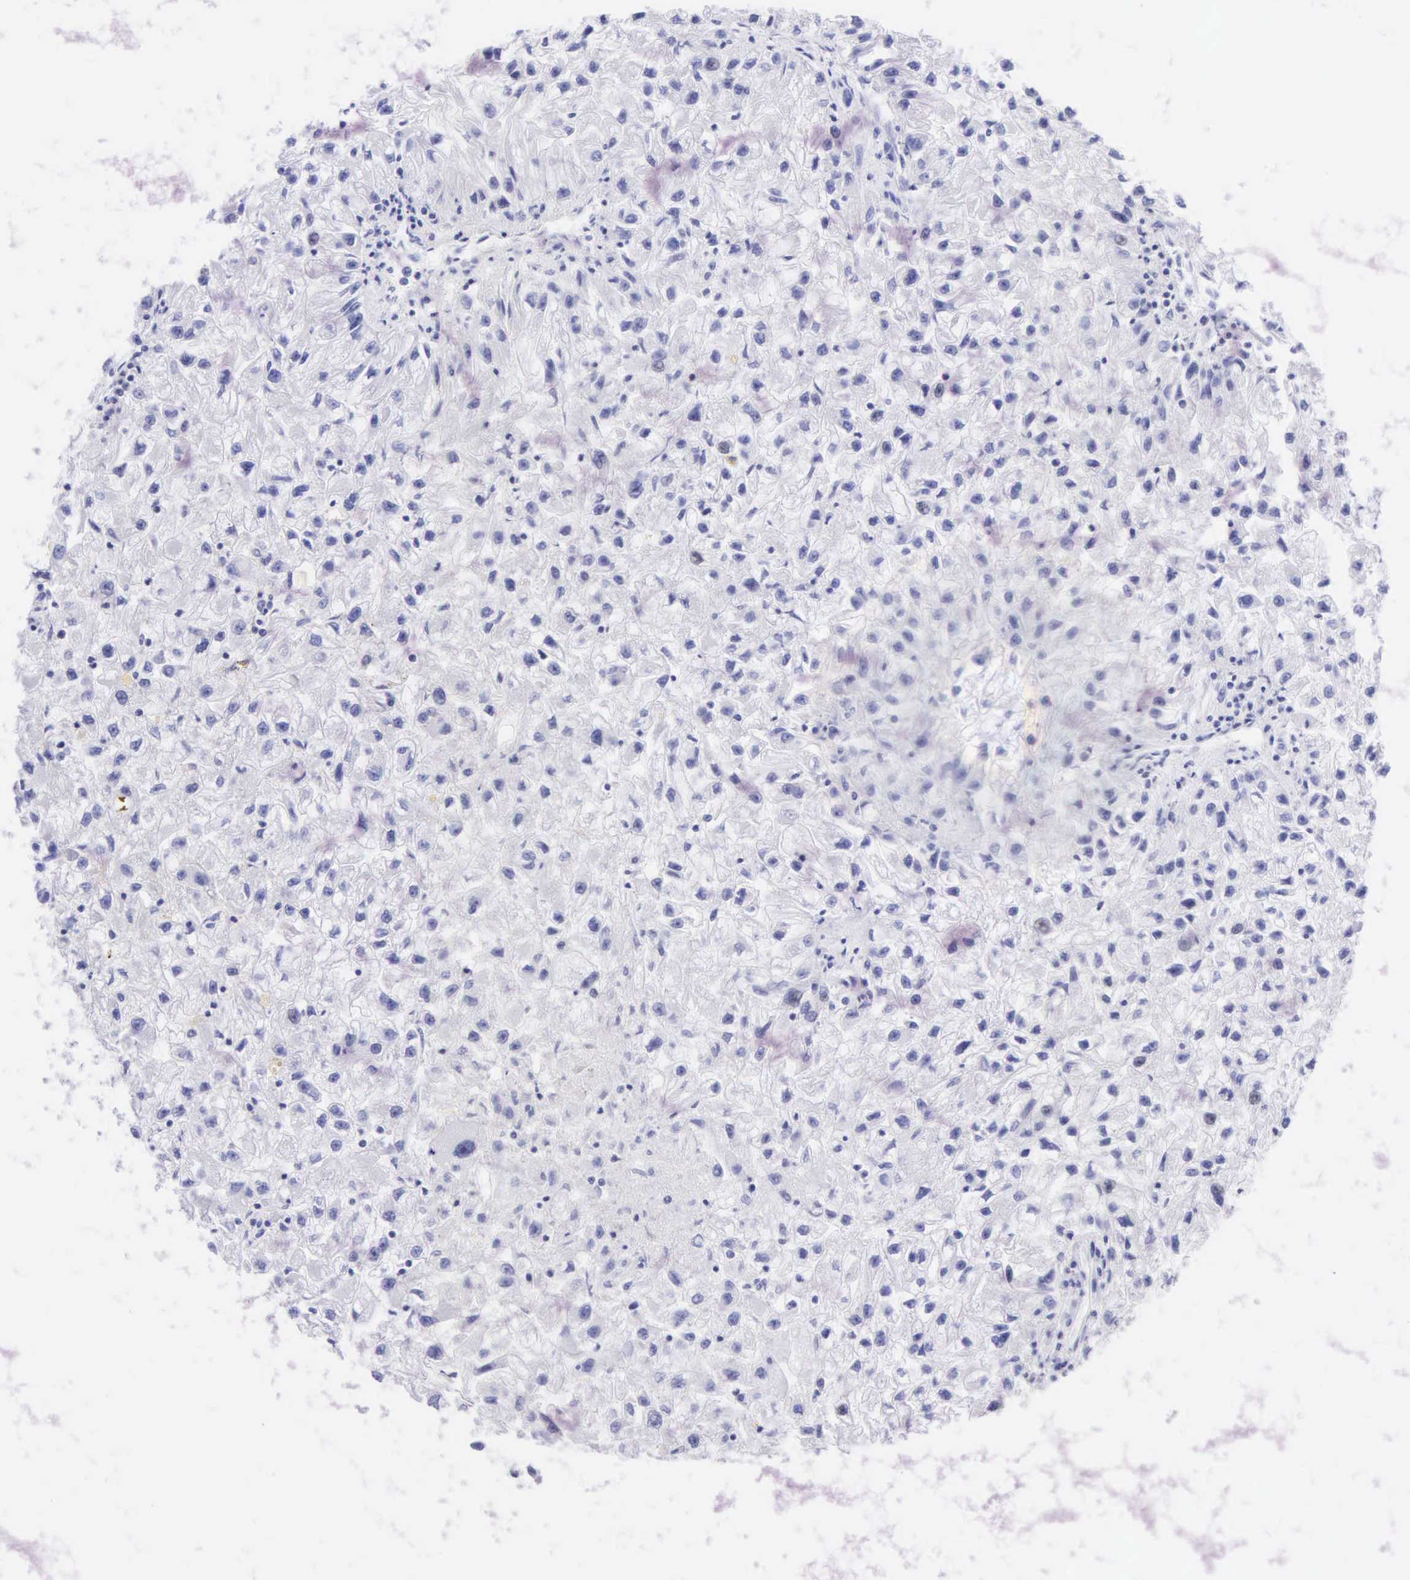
{"staining": {"intensity": "negative", "quantity": "none", "location": "none"}, "tissue": "renal cancer", "cell_type": "Tumor cells", "image_type": "cancer", "snomed": [{"axis": "morphology", "description": "Adenocarcinoma, NOS"}, {"axis": "topography", "description": "Kidney"}], "caption": "Renal cancer was stained to show a protein in brown. There is no significant staining in tumor cells.", "gene": "KRT20", "patient": {"sex": "male", "age": 59}}